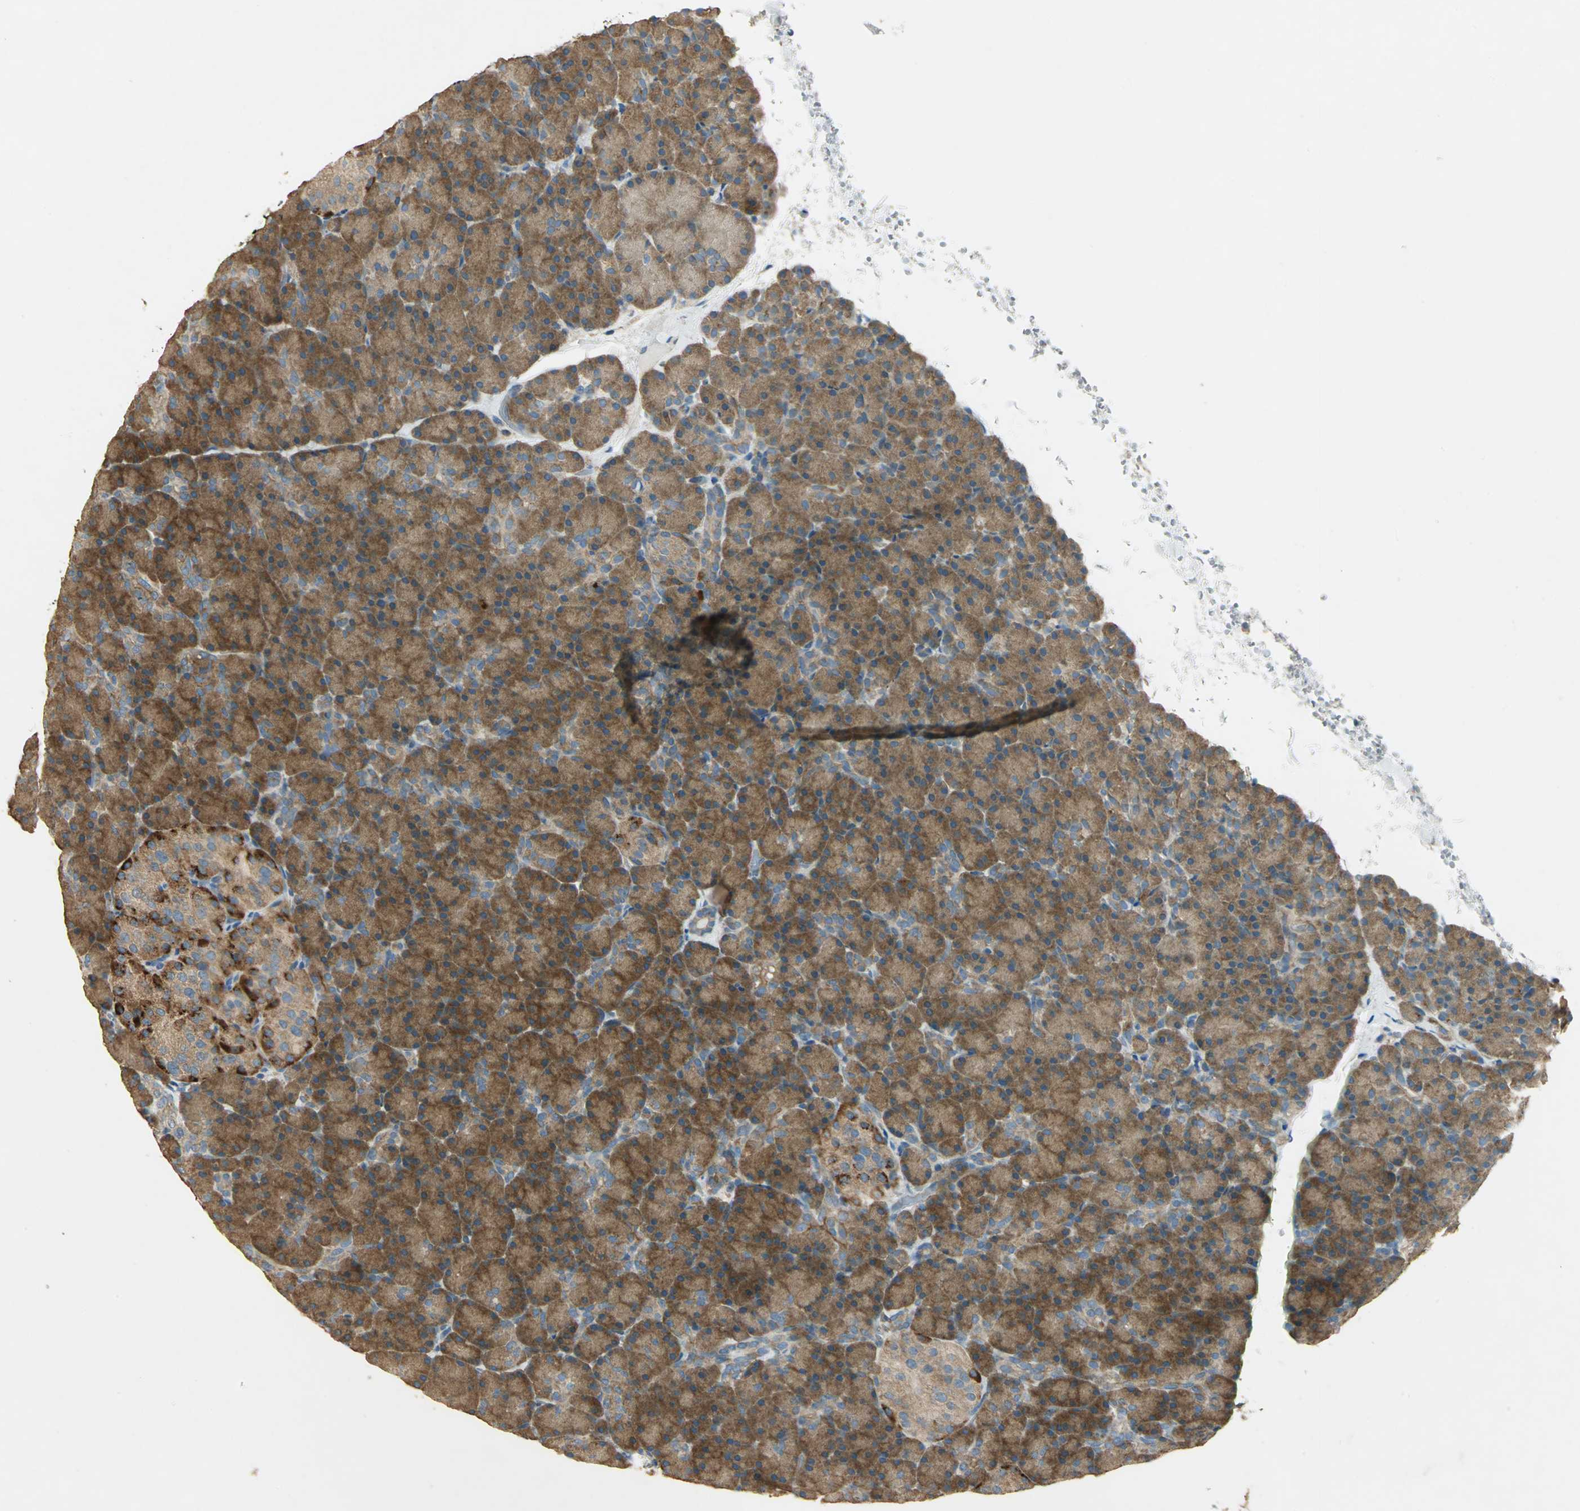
{"staining": {"intensity": "strong", "quantity": ">75%", "location": "cytoplasmic/membranous"}, "tissue": "pancreas", "cell_type": "Exocrine glandular cells", "image_type": "normal", "snomed": [{"axis": "morphology", "description": "Normal tissue, NOS"}, {"axis": "topography", "description": "Pancreas"}], "caption": "Immunohistochemistry (IHC) staining of unremarkable pancreas, which shows high levels of strong cytoplasmic/membranous staining in about >75% of exocrine glandular cells indicating strong cytoplasmic/membranous protein staining. The staining was performed using DAB (brown) for protein detection and nuclei were counterstained in hematoxylin (blue).", "gene": "SHC2", "patient": {"sex": "female", "age": 43}}